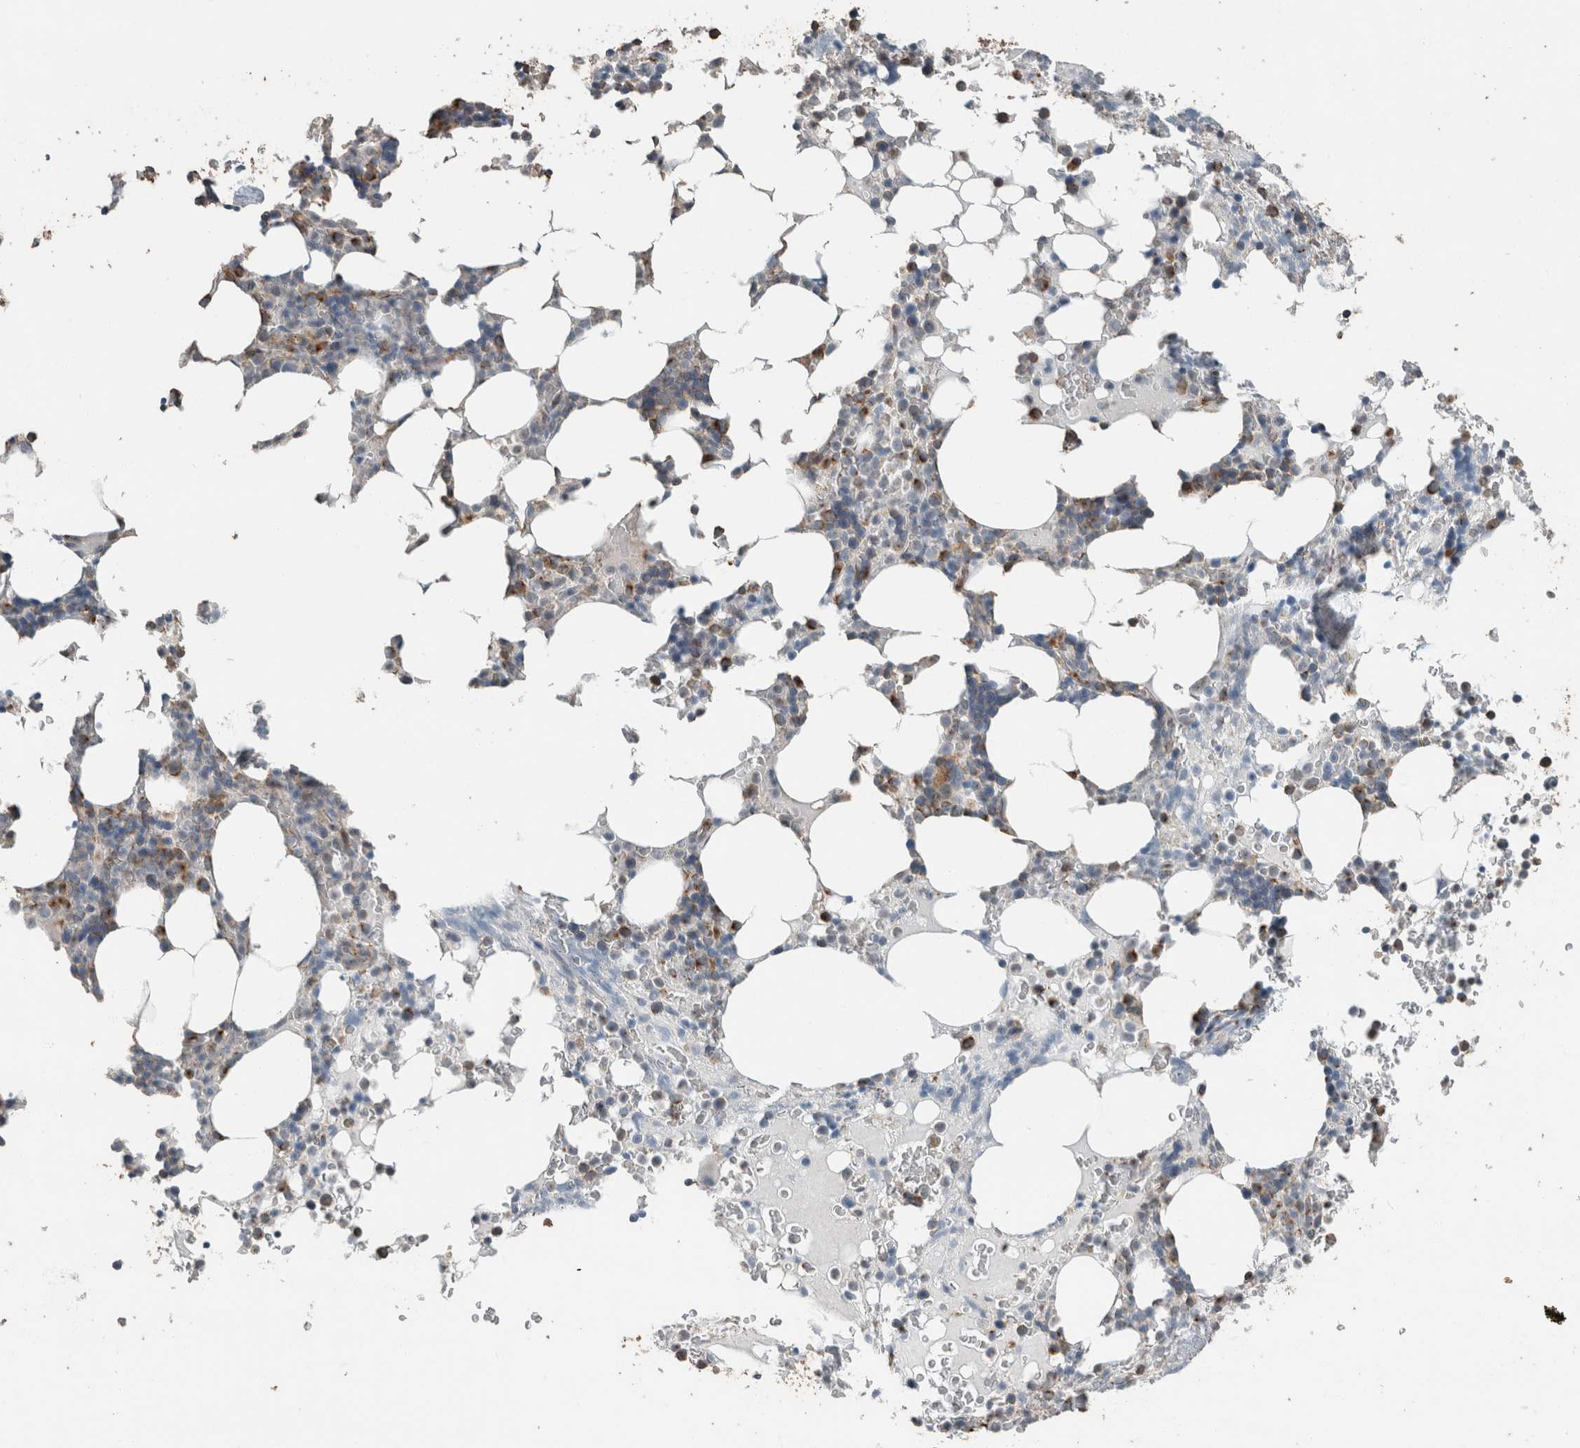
{"staining": {"intensity": "moderate", "quantity": "25%-75%", "location": "cytoplasmic/membranous"}, "tissue": "bone marrow", "cell_type": "Hematopoietic cells", "image_type": "normal", "snomed": [{"axis": "morphology", "description": "Normal tissue, NOS"}, {"axis": "topography", "description": "Bone marrow"}], "caption": "Bone marrow was stained to show a protein in brown. There is medium levels of moderate cytoplasmic/membranous positivity in about 25%-75% of hematopoietic cells. (brown staining indicates protein expression, while blue staining denotes nuclei).", "gene": "ACVR2B", "patient": {"sex": "male", "age": 58}}